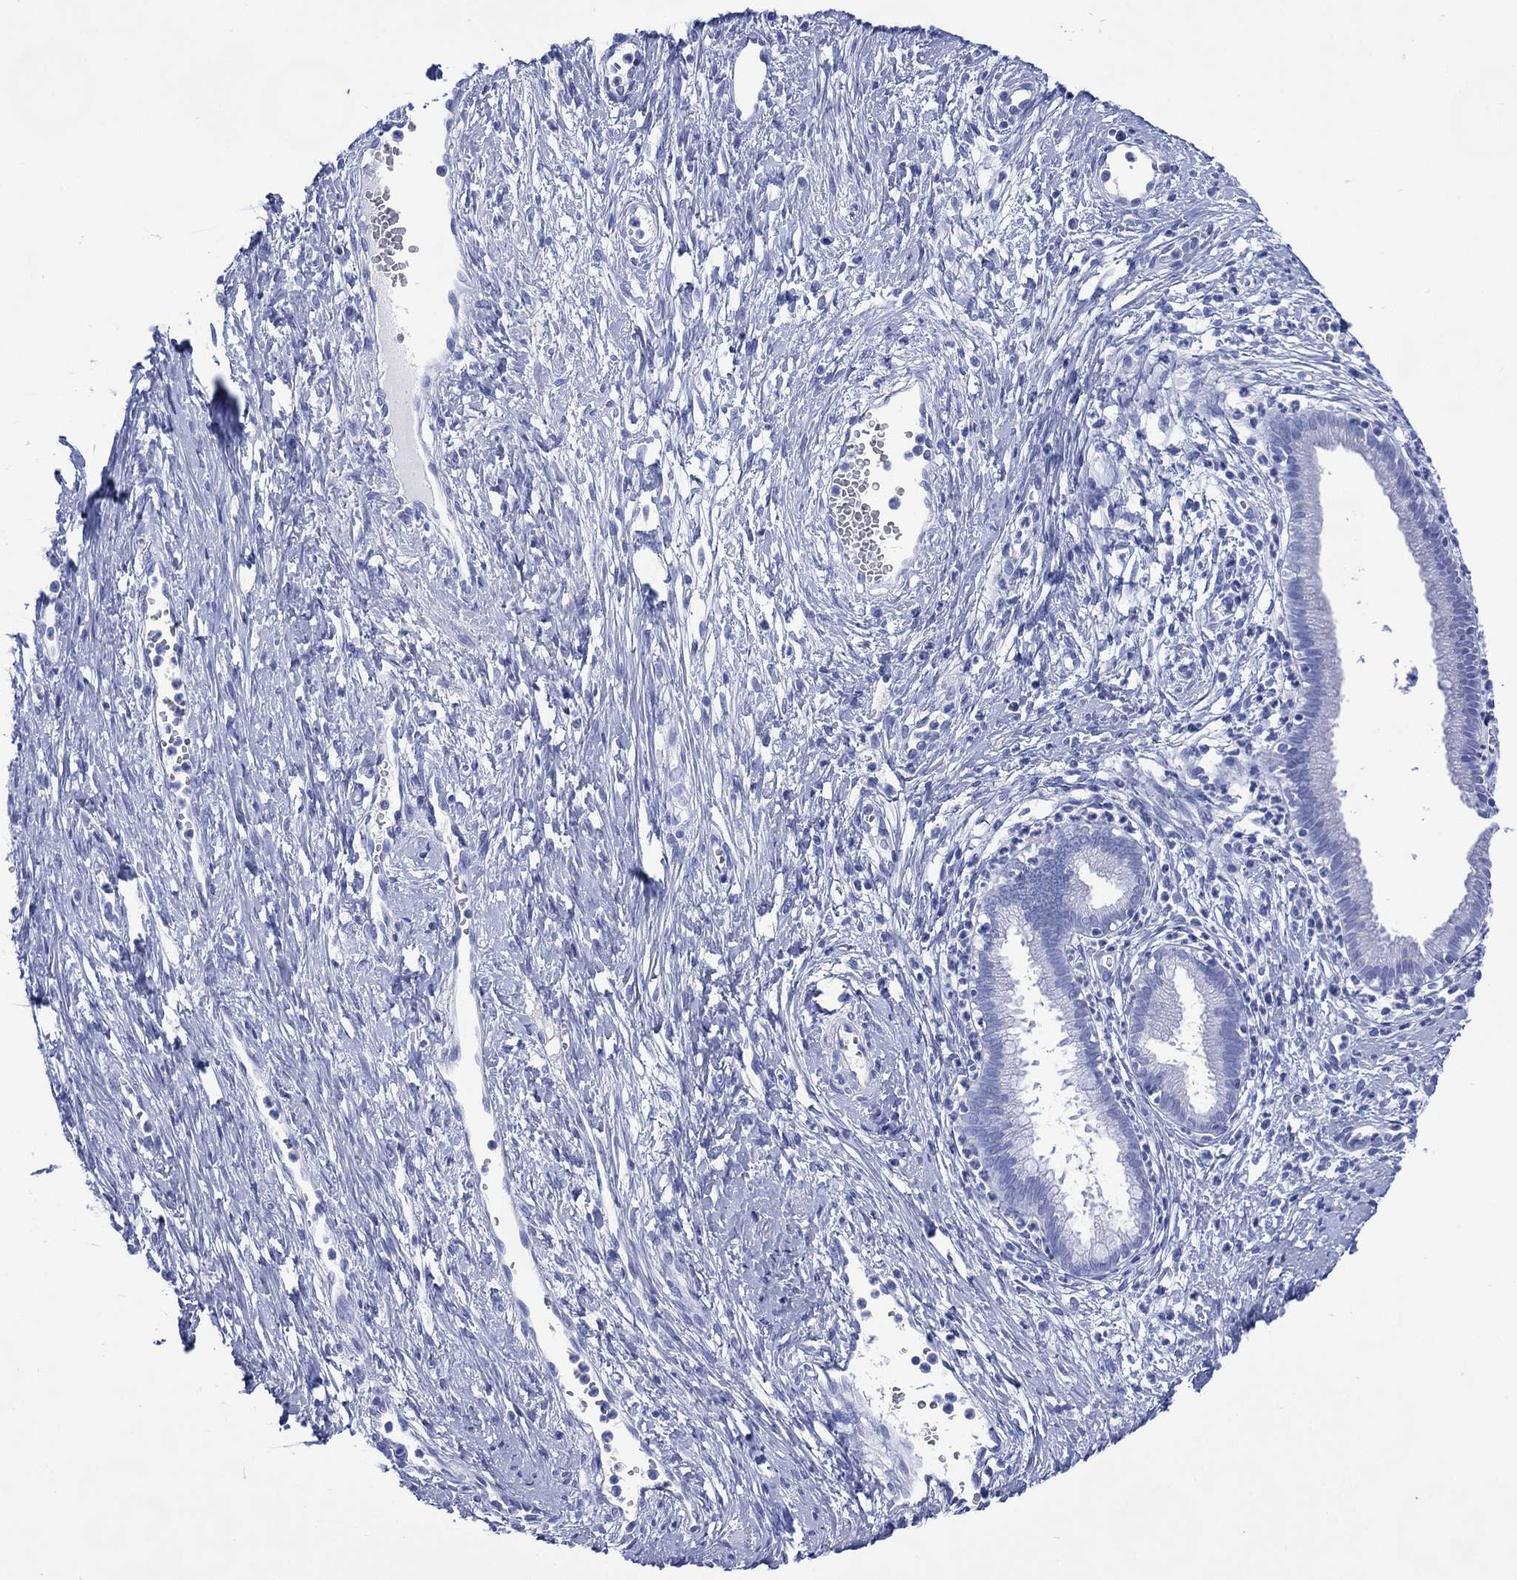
{"staining": {"intensity": "negative", "quantity": "none", "location": "none"}, "tissue": "cervical cancer", "cell_type": "Tumor cells", "image_type": "cancer", "snomed": [{"axis": "morphology", "description": "Squamous cell carcinoma, NOS"}, {"axis": "topography", "description": "Cervix"}], "caption": "Protein analysis of squamous cell carcinoma (cervical) exhibits no significant positivity in tumor cells.", "gene": "SHCBP1L", "patient": {"sex": "female", "age": 32}}